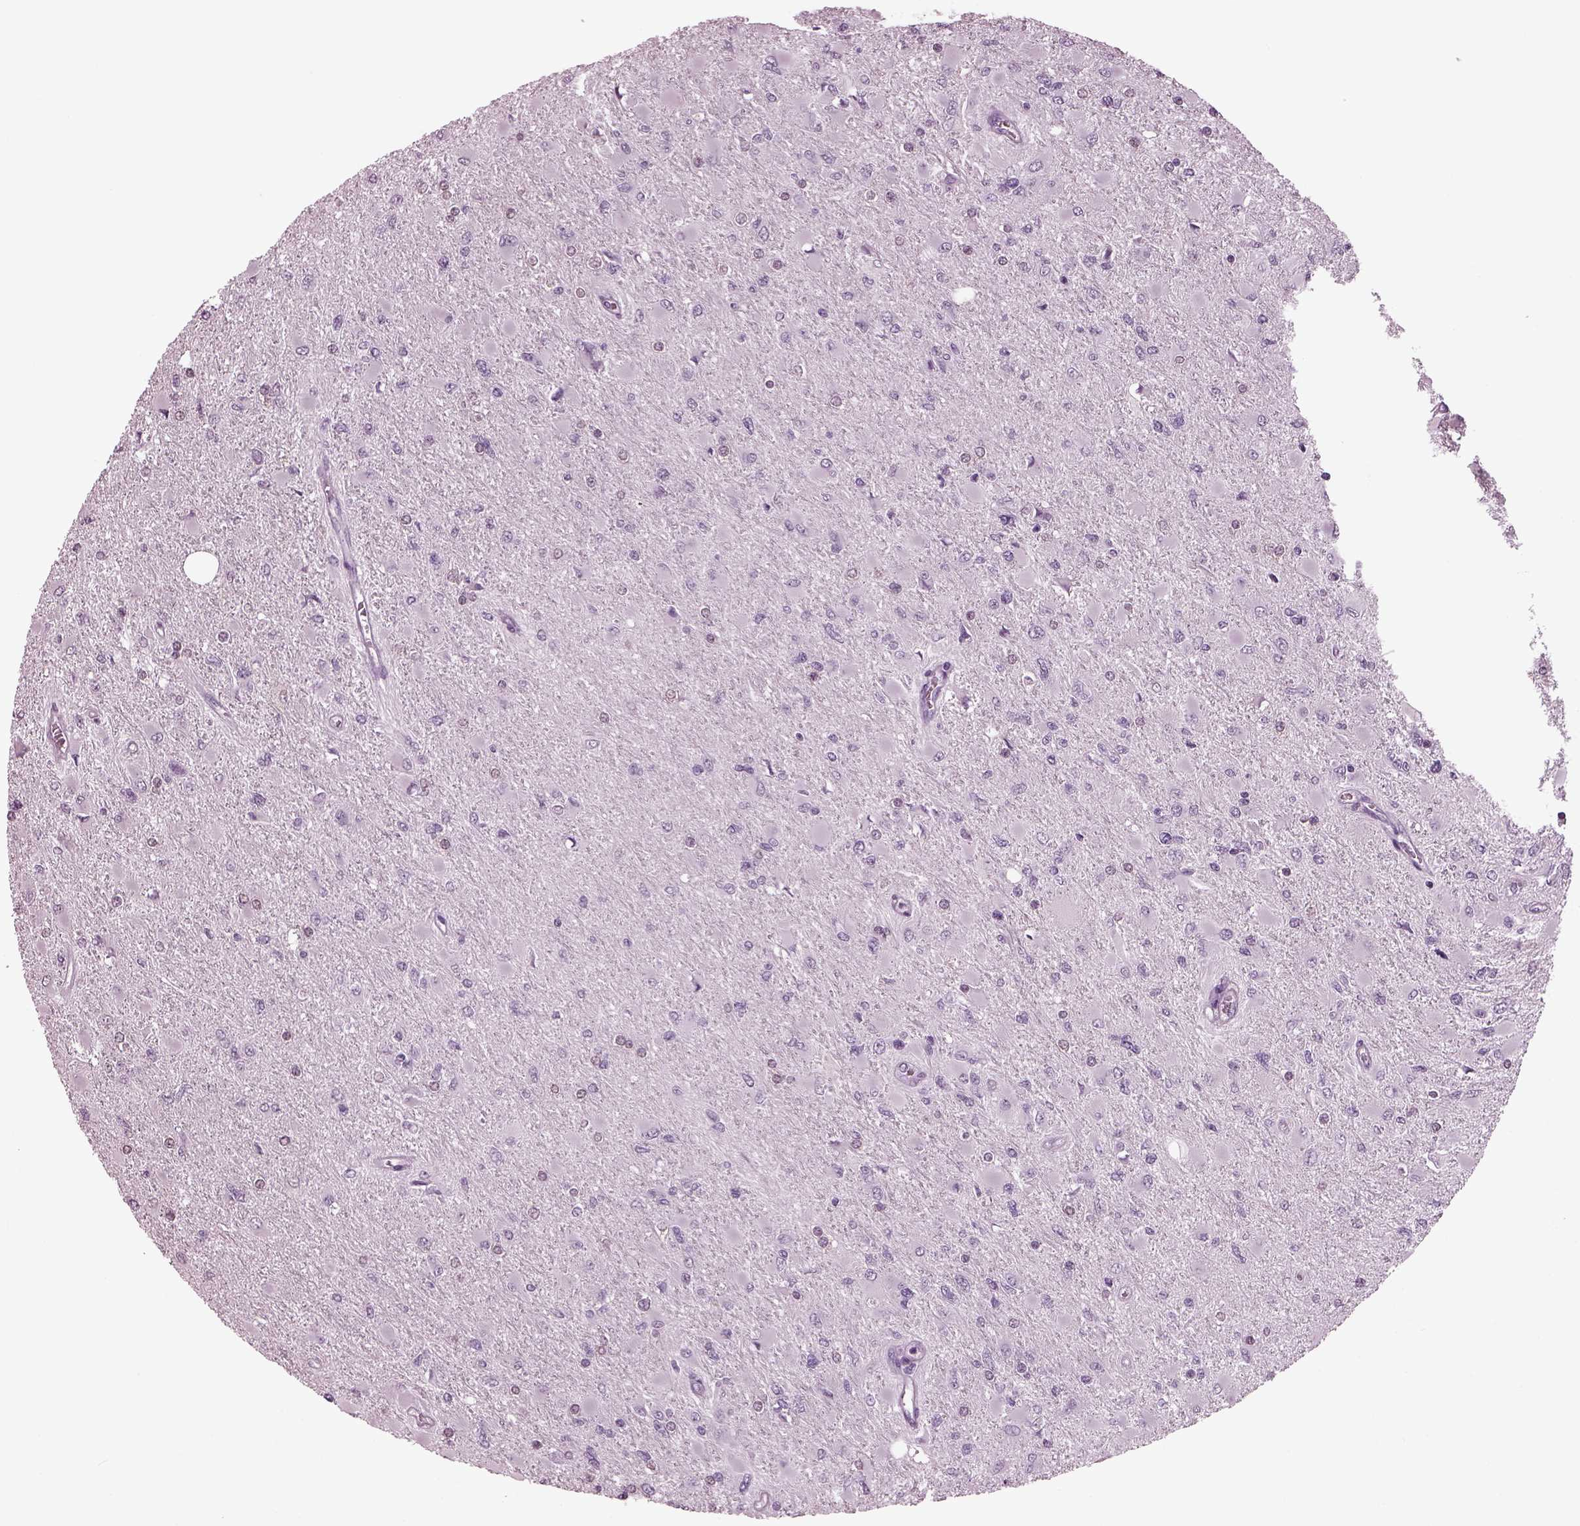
{"staining": {"intensity": "negative", "quantity": "none", "location": "none"}, "tissue": "glioma", "cell_type": "Tumor cells", "image_type": "cancer", "snomed": [{"axis": "morphology", "description": "Glioma, malignant, High grade"}, {"axis": "topography", "description": "Cerebral cortex"}], "caption": "Immunohistochemistry (IHC) micrograph of neoplastic tissue: malignant high-grade glioma stained with DAB displays no significant protein staining in tumor cells.", "gene": "TPPP2", "patient": {"sex": "female", "age": 36}}